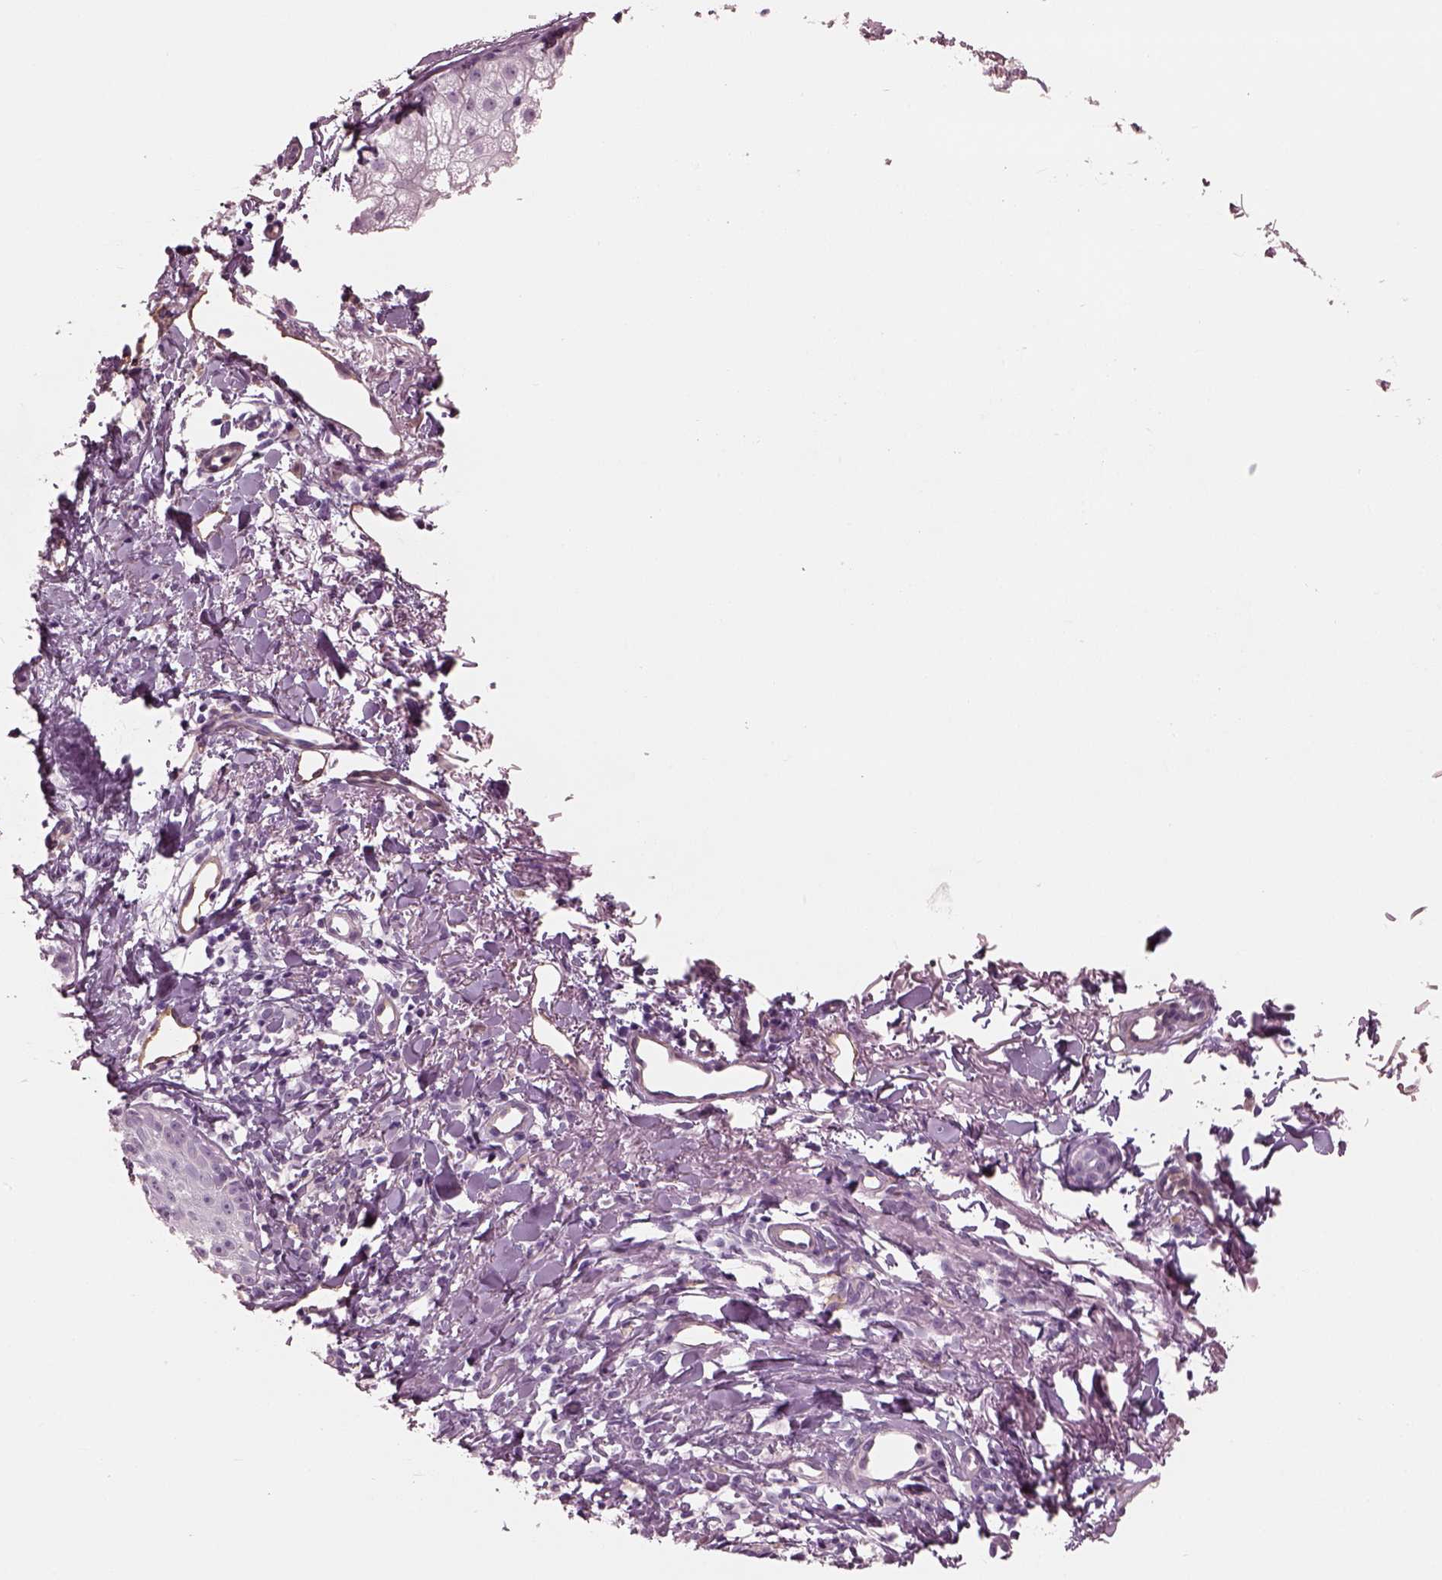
{"staining": {"intensity": "negative", "quantity": "none", "location": "none"}, "tissue": "skin cancer", "cell_type": "Tumor cells", "image_type": "cancer", "snomed": [{"axis": "morphology", "description": "Basal cell carcinoma"}, {"axis": "topography", "description": "Skin"}], "caption": "Tumor cells show no significant protein positivity in basal cell carcinoma (skin). (Stains: DAB (3,3'-diaminobenzidine) immunohistochemistry (IHC) with hematoxylin counter stain, Microscopy: brightfield microscopy at high magnification).", "gene": "EIF4E1B", "patient": {"sex": "male", "age": 72}}